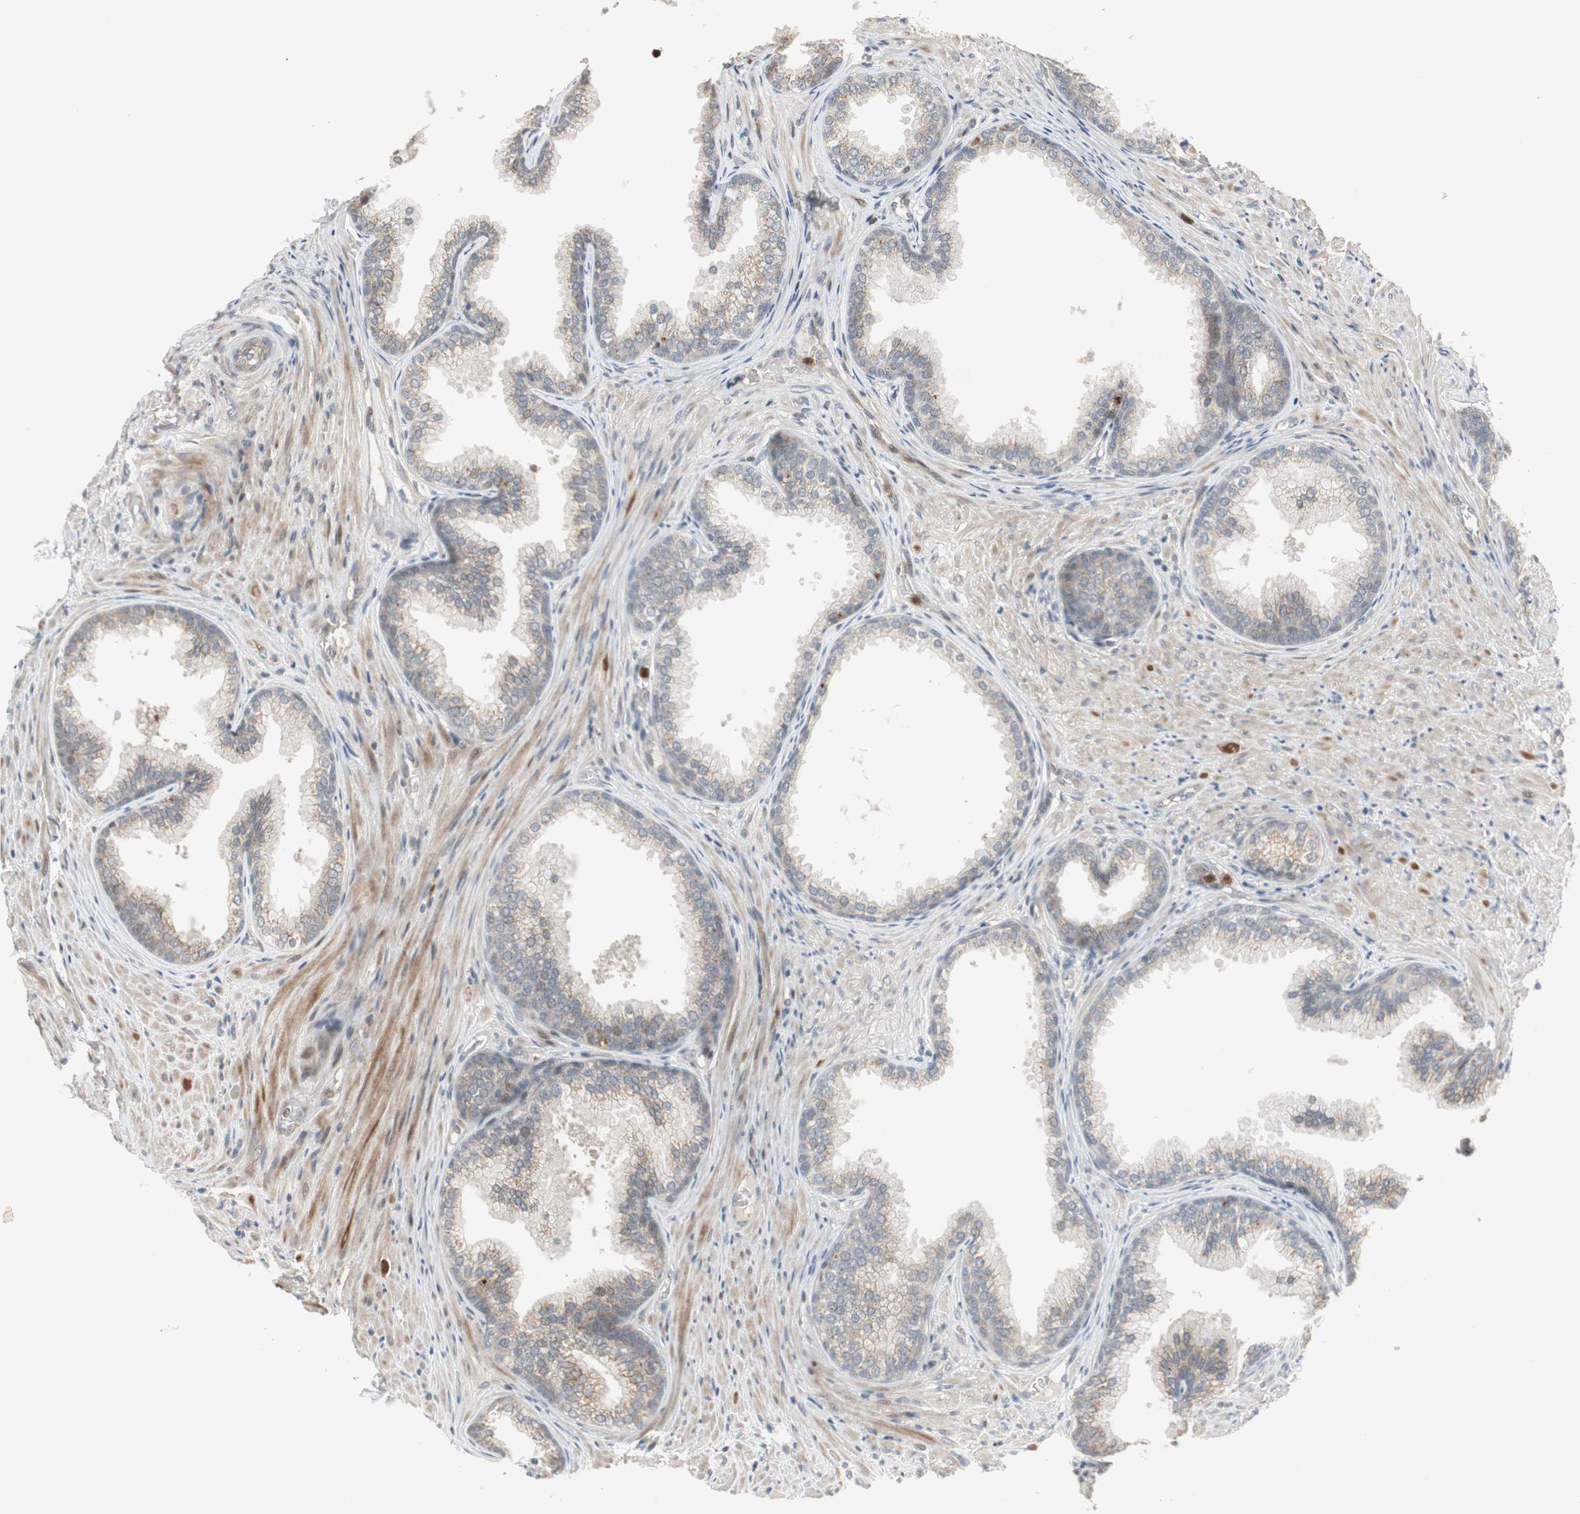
{"staining": {"intensity": "weak", "quantity": "<25%", "location": "cytoplasmic/membranous"}, "tissue": "prostate", "cell_type": "Glandular cells", "image_type": "normal", "snomed": [{"axis": "morphology", "description": "Normal tissue, NOS"}, {"axis": "topography", "description": "Prostate"}], "caption": "The image exhibits no staining of glandular cells in unremarkable prostate.", "gene": "SNX4", "patient": {"sex": "male", "age": 76}}